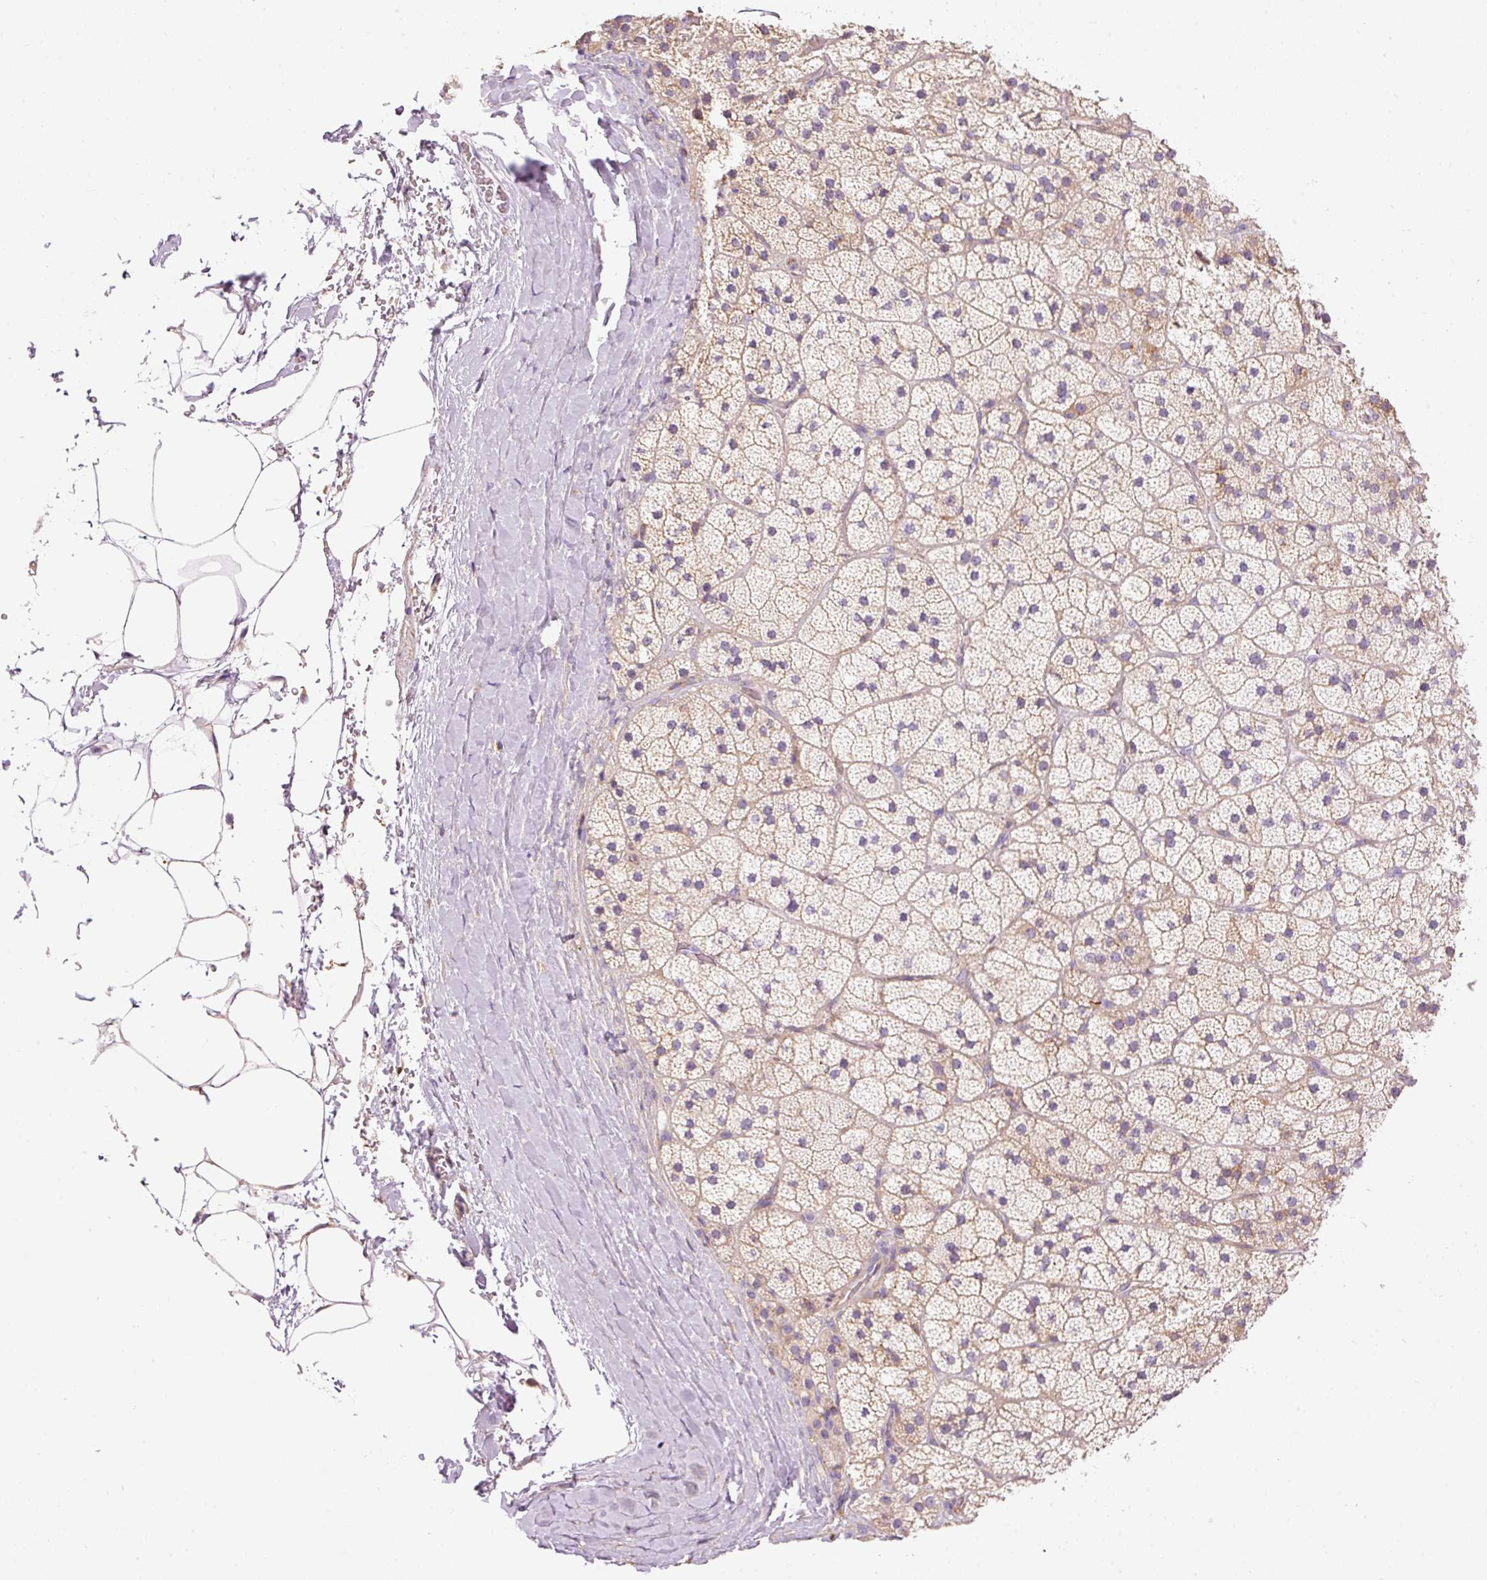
{"staining": {"intensity": "weak", "quantity": "25%-75%", "location": "cytoplasmic/membranous"}, "tissue": "adrenal gland", "cell_type": "Glandular cells", "image_type": "normal", "snomed": [{"axis": "morphology", "description": "Normal tissue, NOS"}, {"axis": "topography", "description": "Adrenal gland"}], "caption": "DAB (3,3'-diaminobenzidine) immunohistochemical staining of normal adrenal gland shows weak cytoplasmic/membranous protein positivity in approximately 25%-75% of glandular cells.", "gene": "DOK6", "patient": {"sex": "male", "age": 57}}